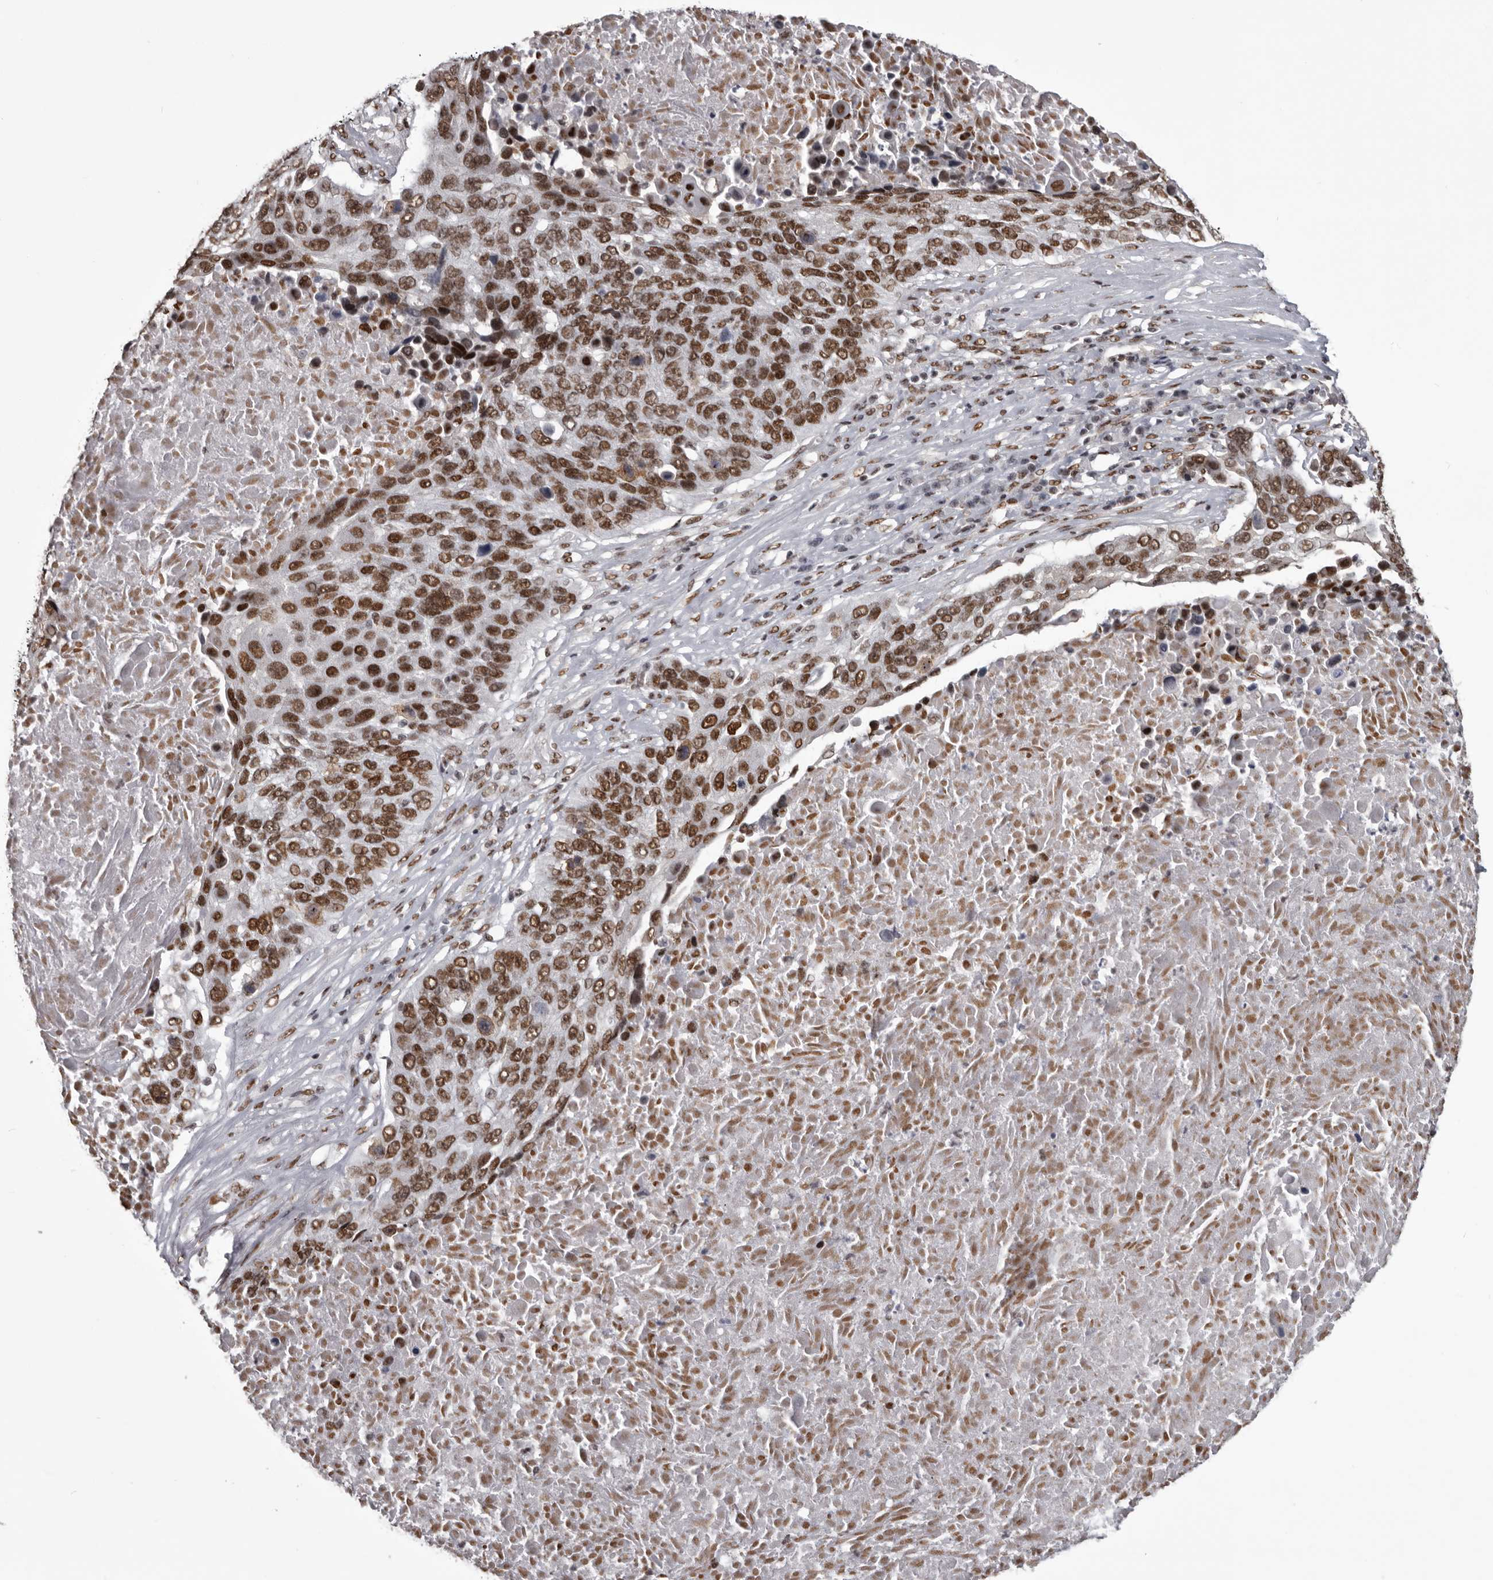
{"staining": {"intensity": "strong", "quantity": ">75%", "location": "nuclear"}, "tissue": "lung cancer", "cell_type": "Tumor cells", "image_type": "cancer", "snomed": [{"axis": "morphology", "description": "Squamous cell carcinoma, NOS"}, {"axis": "topography", "description": "Lung"}], "caption": "Immunohistochemical staining of lung cancer (squamous cell carcinoma) reveals high levels of strong nuclear positivity in about >75% of tumor cells.", "gene": "NUMA1", "patient": {"sex": "male", "age": 66}}